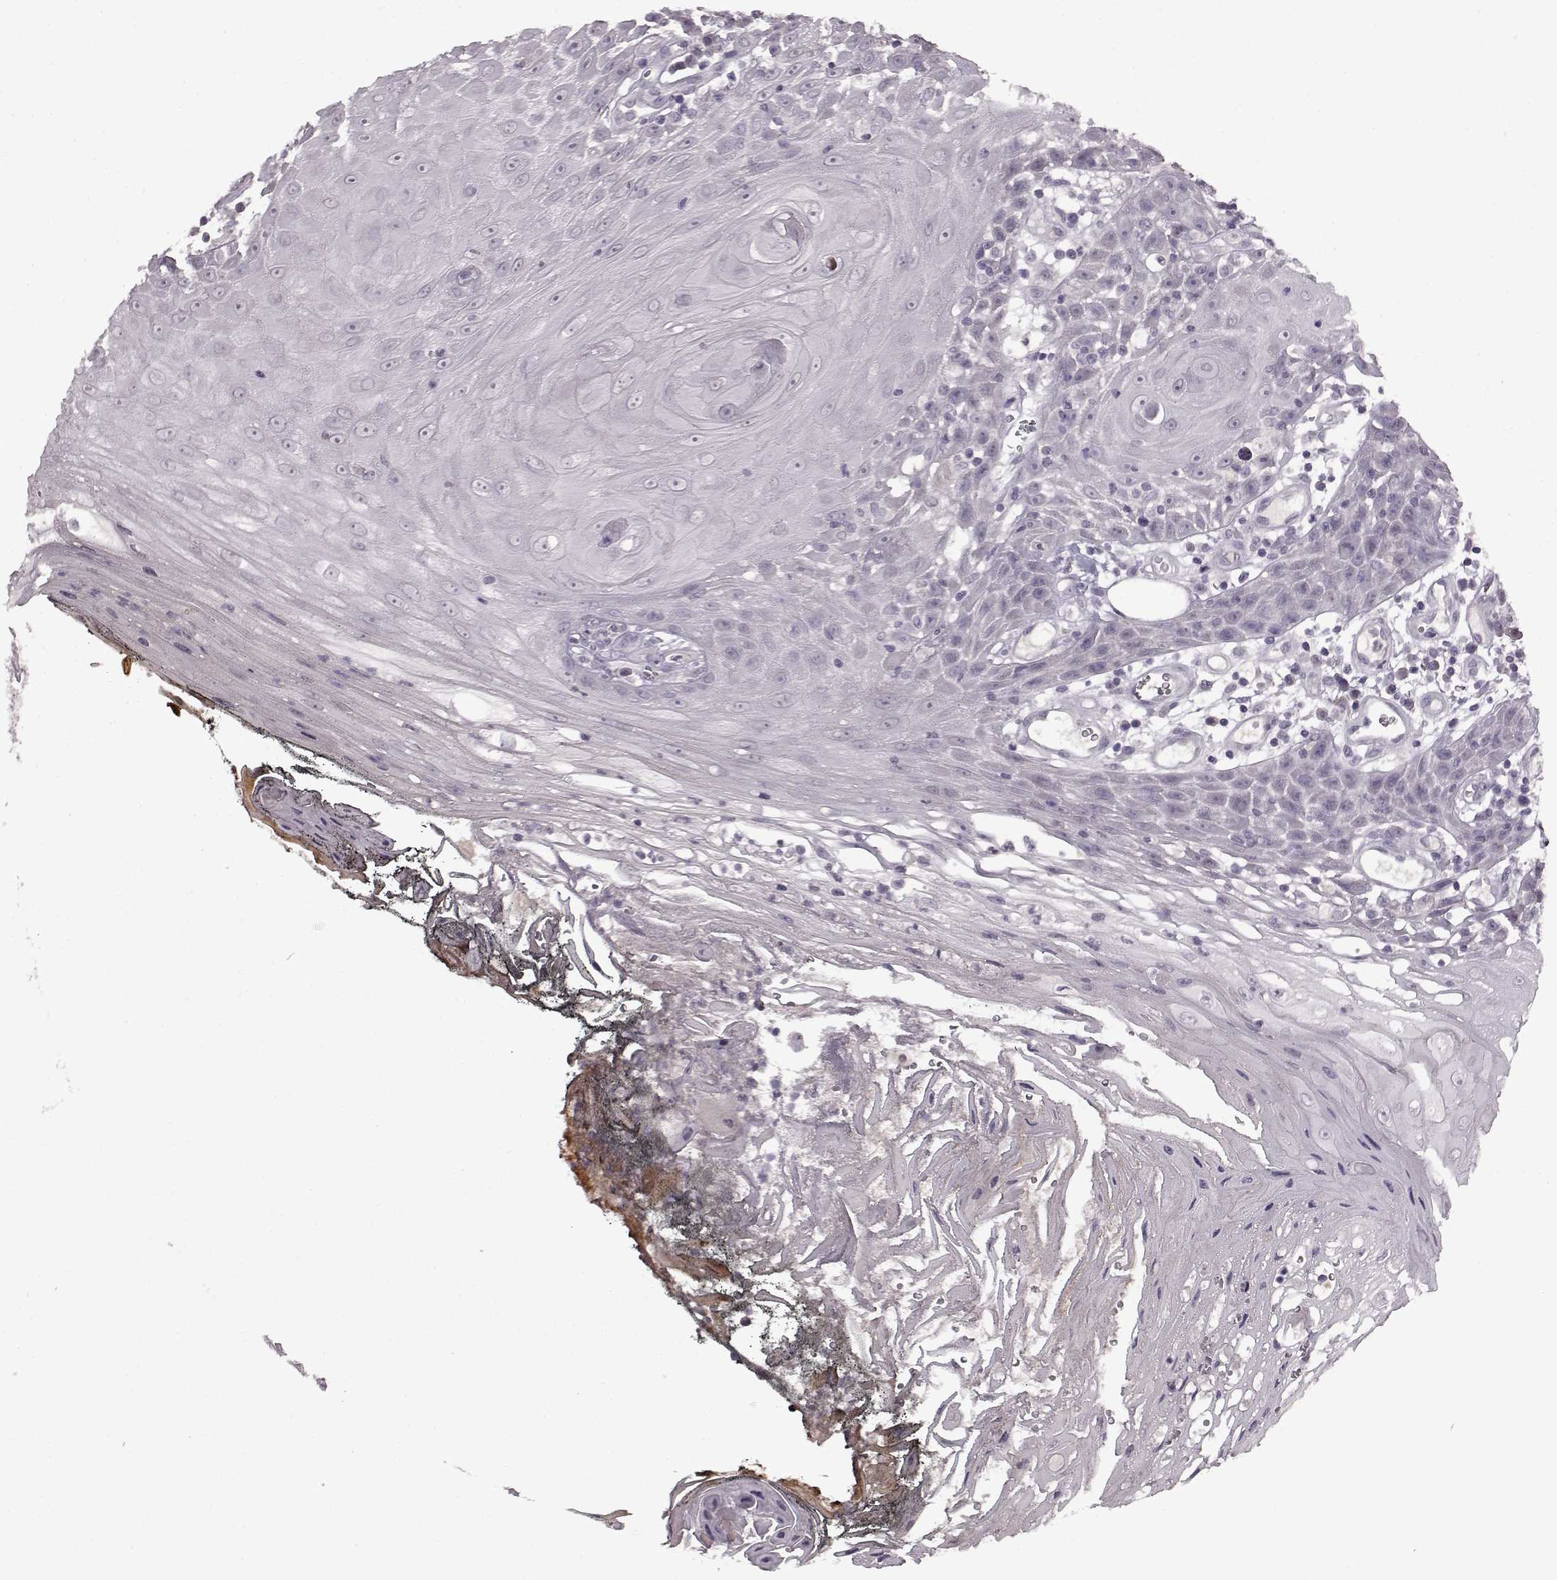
{"staining": {"intensity": "negative", "quantity": "none", "location": "none"}, "tissue": "head and neck cancer", "cell_type": "Tumor cells", "image_type": "cancer", "snomed": [{"axis": "morphology", "description": "Squamous cell carcinoma, NOS"}, {"axis": "topography", "description": "Head-Neck"}], "caption": "Tumor cells show no significant protein expression in head and neck cancer.", "gene": "LHB", "patient": {"sex": "male", "age": 52}}